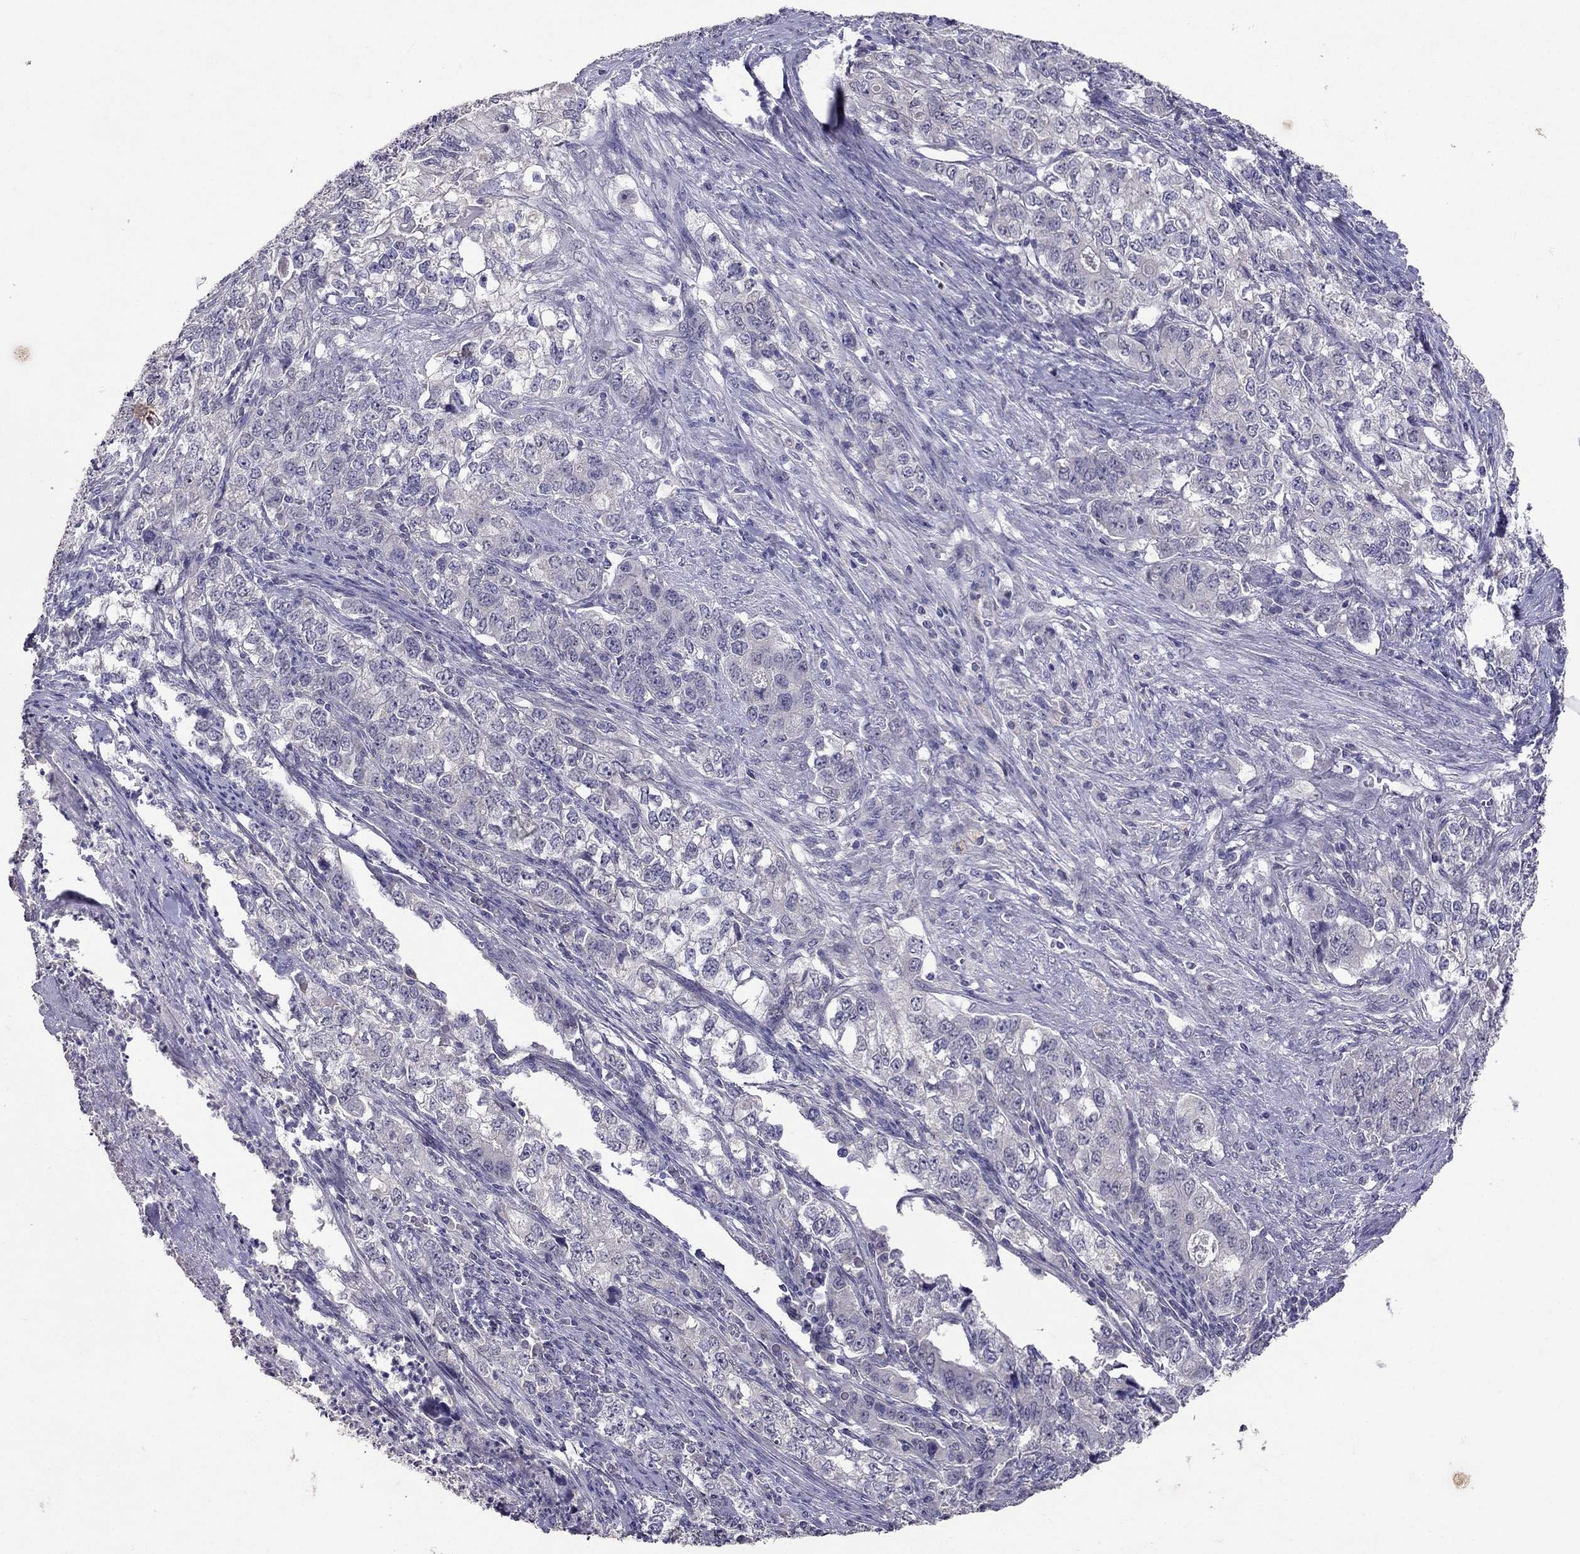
{"staining": {"intensity": "negative", "quantity": "none", "location": "none"}, "tissue": "stomach cancer", "cell_type": "Tumor cells", "image_type": "cancer", "snomed": [{"axis": "morphology", "description": "Adenocarcinoma, NOS"}, {"axis": "topography", "description": "Stomach, lower"}], "caption": "Immunohistochemistry of human stomach adenocarcinoma demonstrates no positivity in tumor cells.", "gene": "FST", "patient": {"sex": "female", "age": 72}}